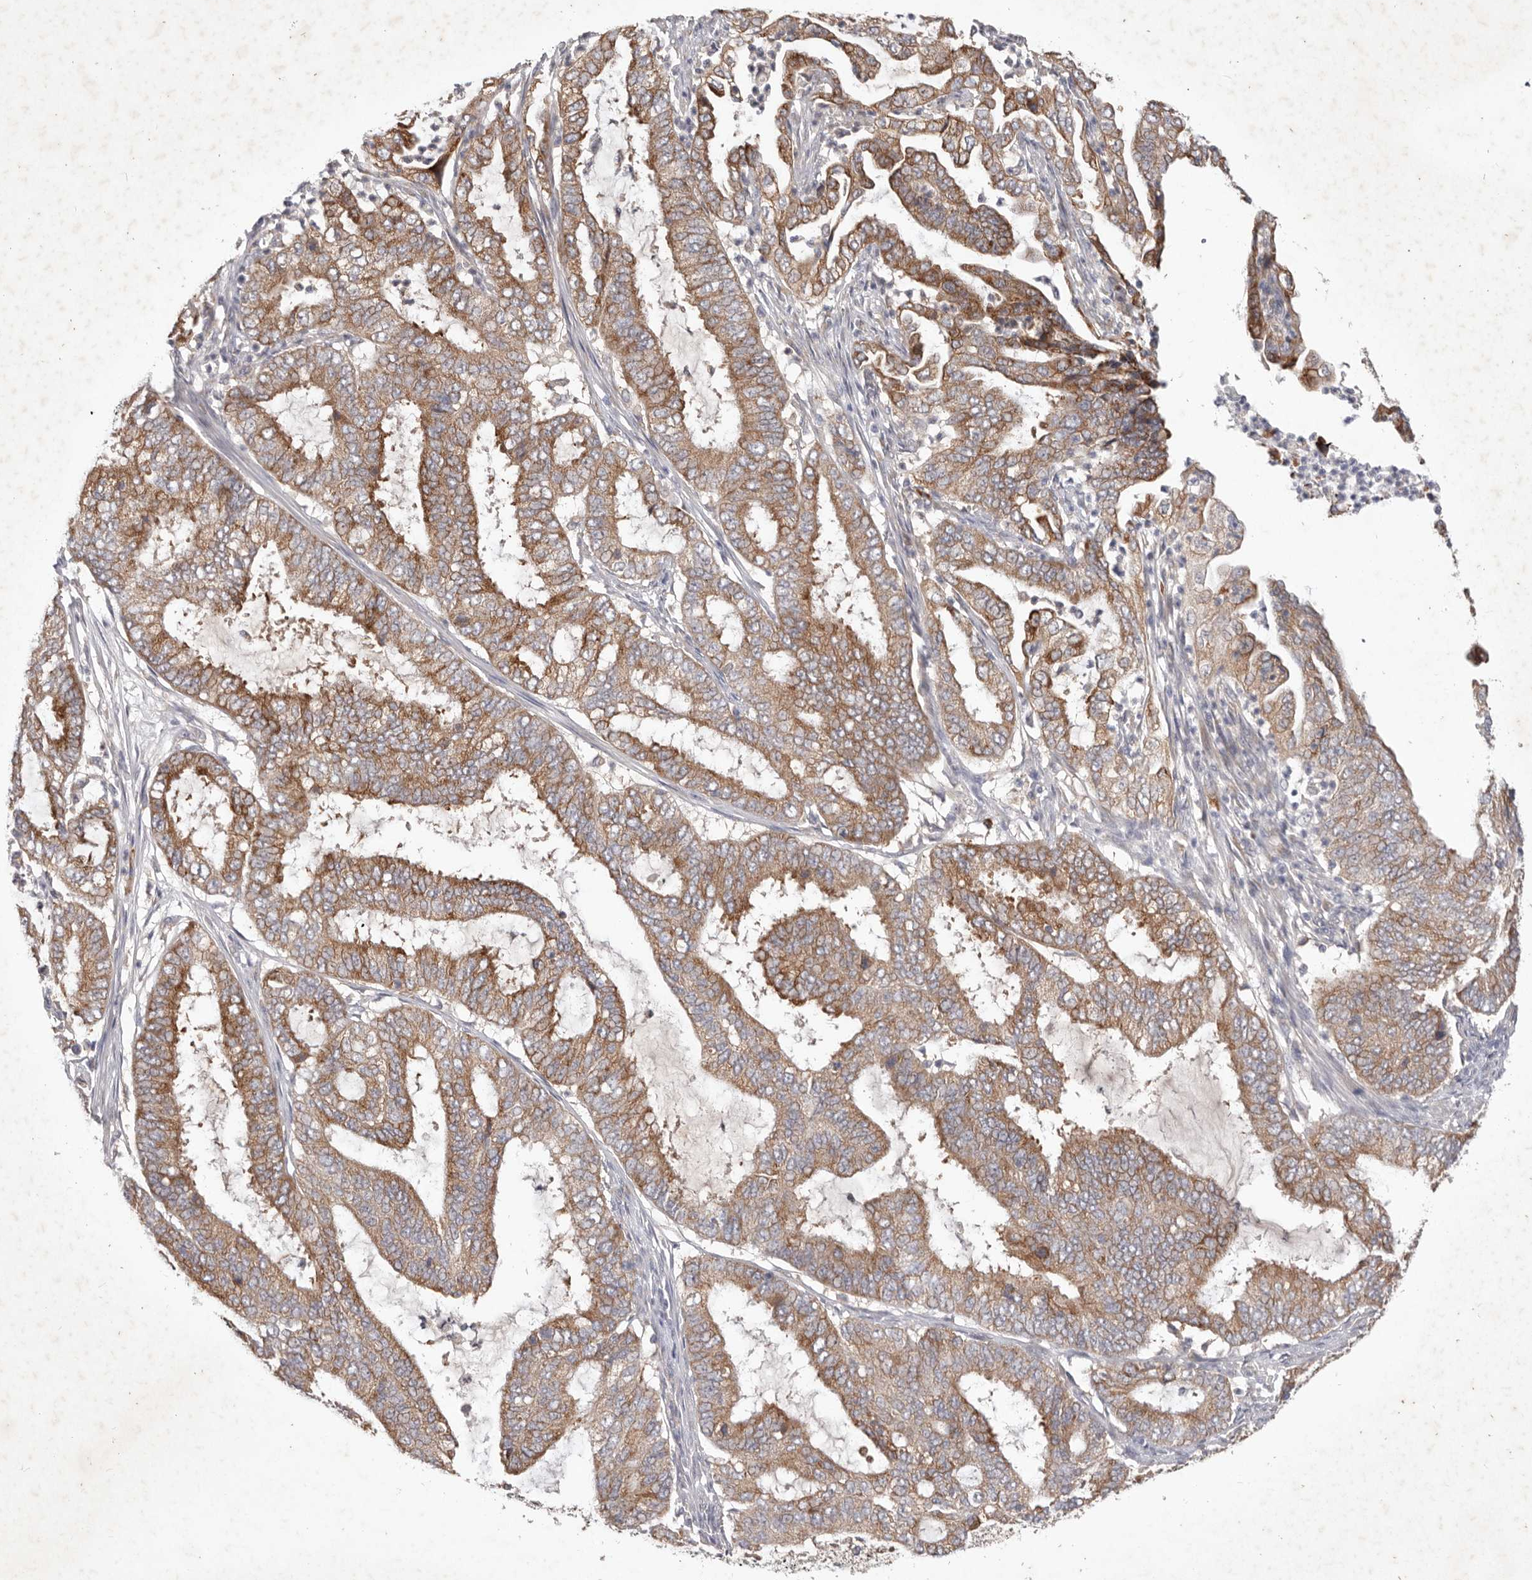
{"staining": {"intensity": "moderate", "quantity": ">75%", "location": "cytoplasmic/membranous"}, "tissue": "endometrial cancer", "cell_type": "Tumor cells", "image_type": "cancer", "snomed": [{"axis": "morphology", "description": "Adenocarcinoma, NOS"}, {"axis": "topography", "description": "Endometrium"}], "caption": "Endometrial cancer stained with immunohistochemistry reveals moderate cytoplasmic/membranous staining in approximately >75% of tumor cells.", "gene": "WDR77", "patient": {"sex": "female", "age": 51}}